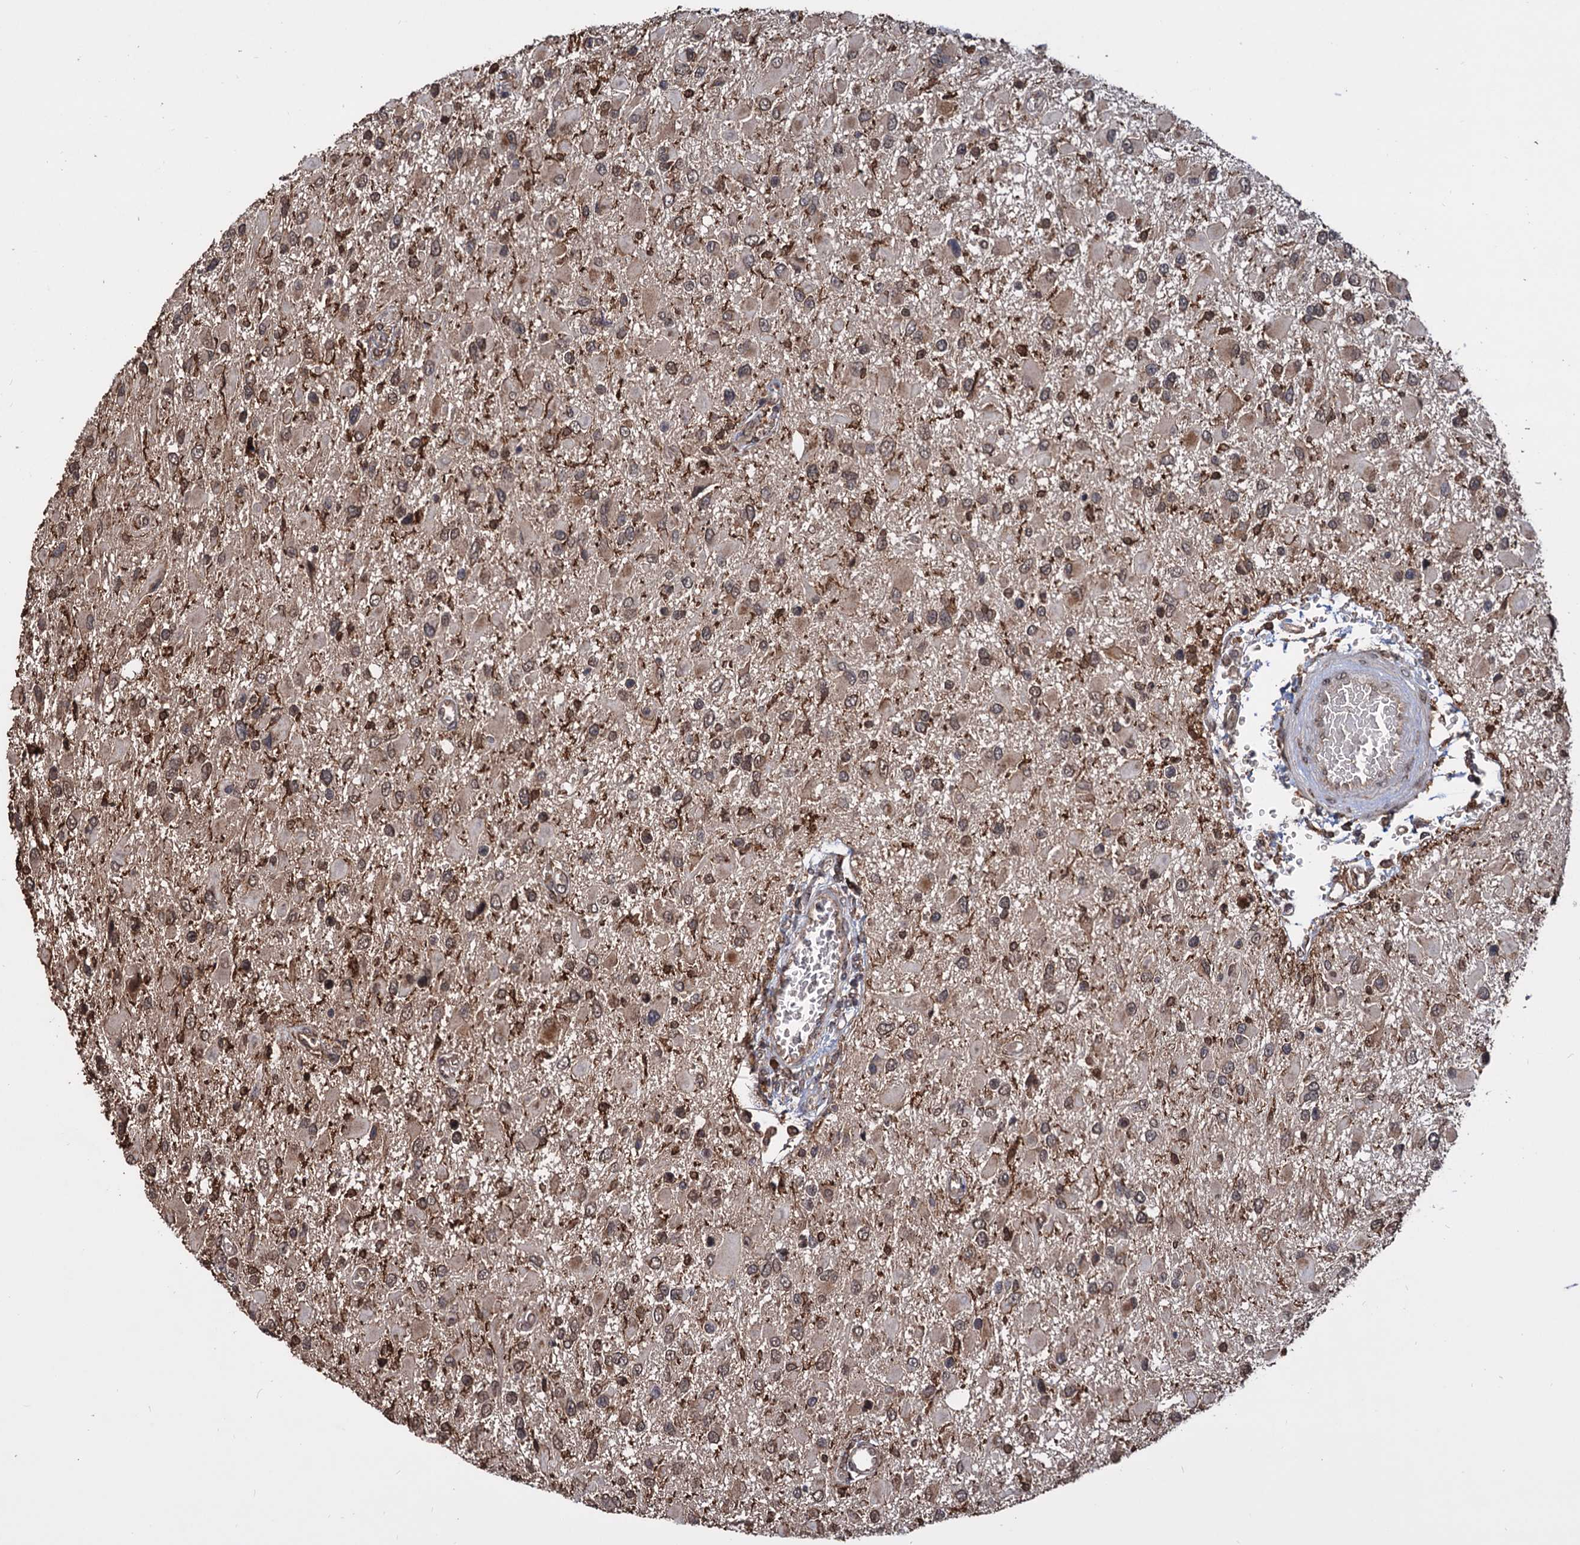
{"staining": {"intensity": "moderate", "quantity": ">75%", "location": "cytoplasmic/membranous,nuclear"}, "tissue": "glioma", "cell_type": "Tumor cells", "image_type": "cancer", "snomed": [{"axis": "morphology", "description": "Glioma, malignant, High grade"}, {"axis": "topography", "description": "Brain"}], "caption": "This micrograph demonstrates immunohistochemistry (IHC) staining of human glioma, with medium moderate cytoplasmic/membranous and nuclear positivity in about >75% of tumor cells.", "gene": "TBC1D12", "patient": {"sex": "male", "age": 53}}